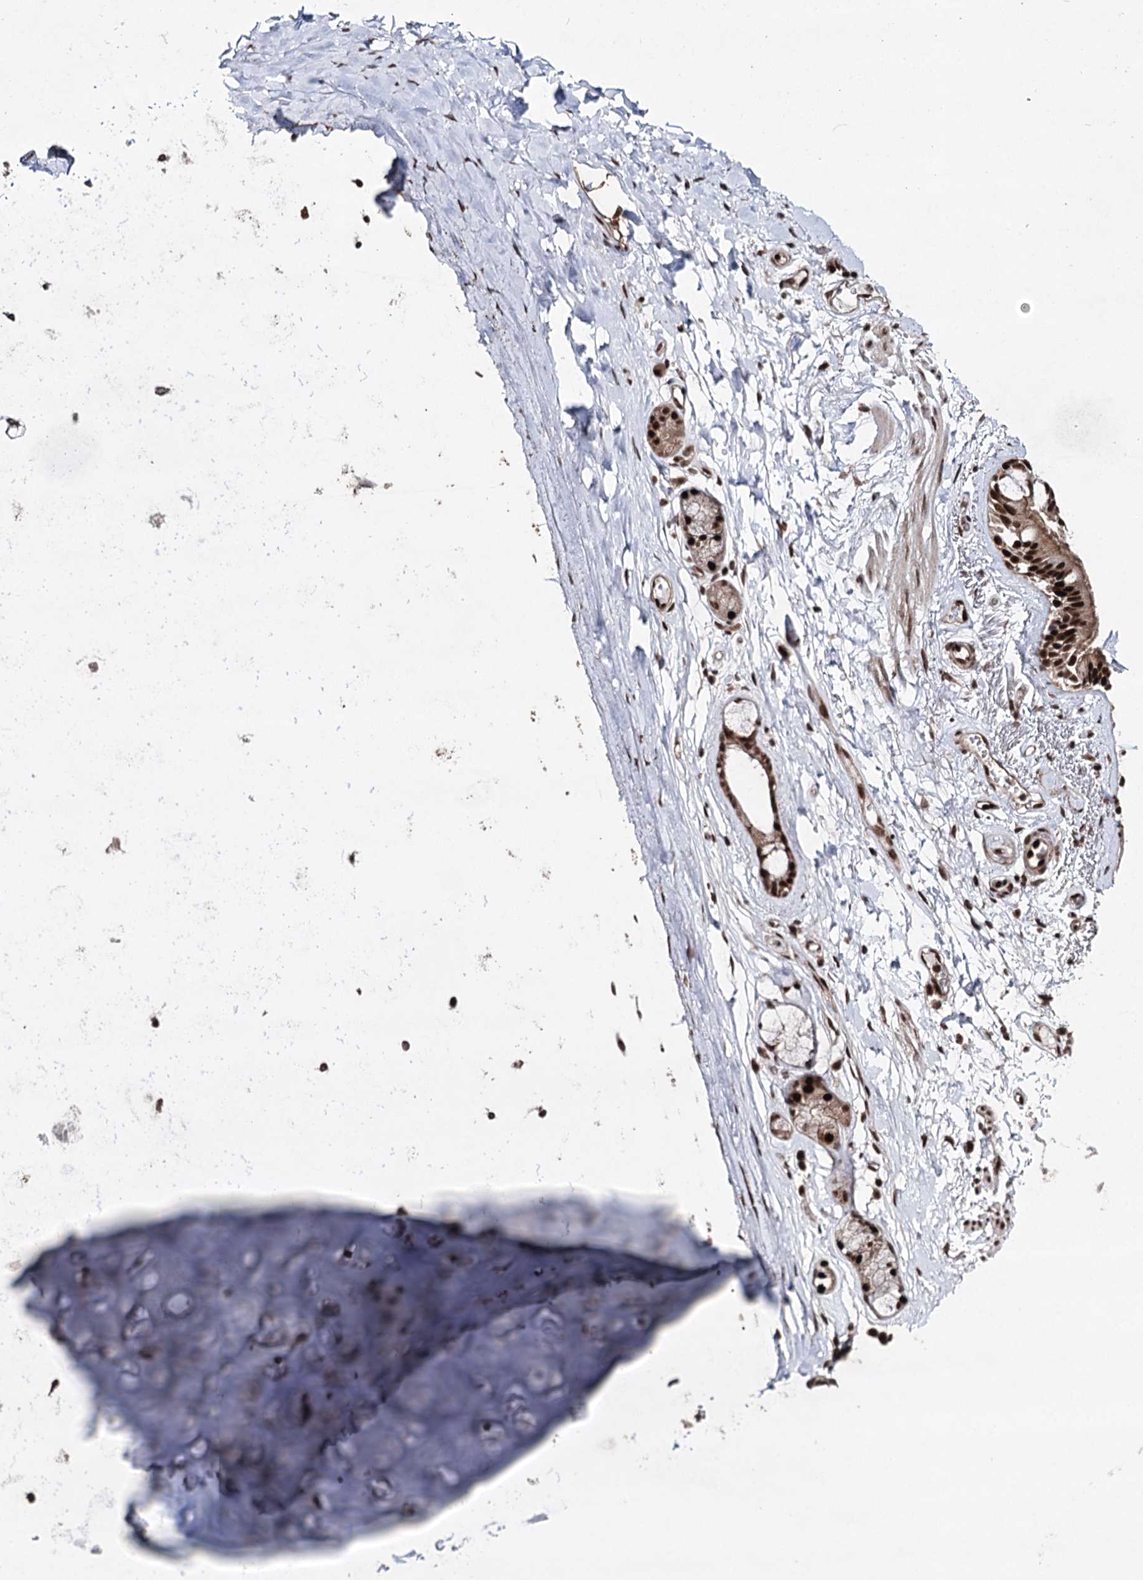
{"staining": {"intensity": "strong", "quantity": ">75%", "location": "cytoplasmic/membranous,nuclear"}, "tissue": "adipose tissue", "cell_type": "Adipocytes", "image_type": "normal", "snomed": [{"axis": "morphology", "description": "Normal tissue, NOS"}, {"axis": "topography", "description": "Lymph node"}, {"axis": "topography", "description": "Bronchus"}], "caption": "Immunohistochemical staining of unremarkable adipose tissue demonstrates high levels of strong cytoplasmic/membranous,nuclear expression in about >75% of adipocytes.", "gene": "PDCD4", "patient": {"sex": "male", "age": 63}}